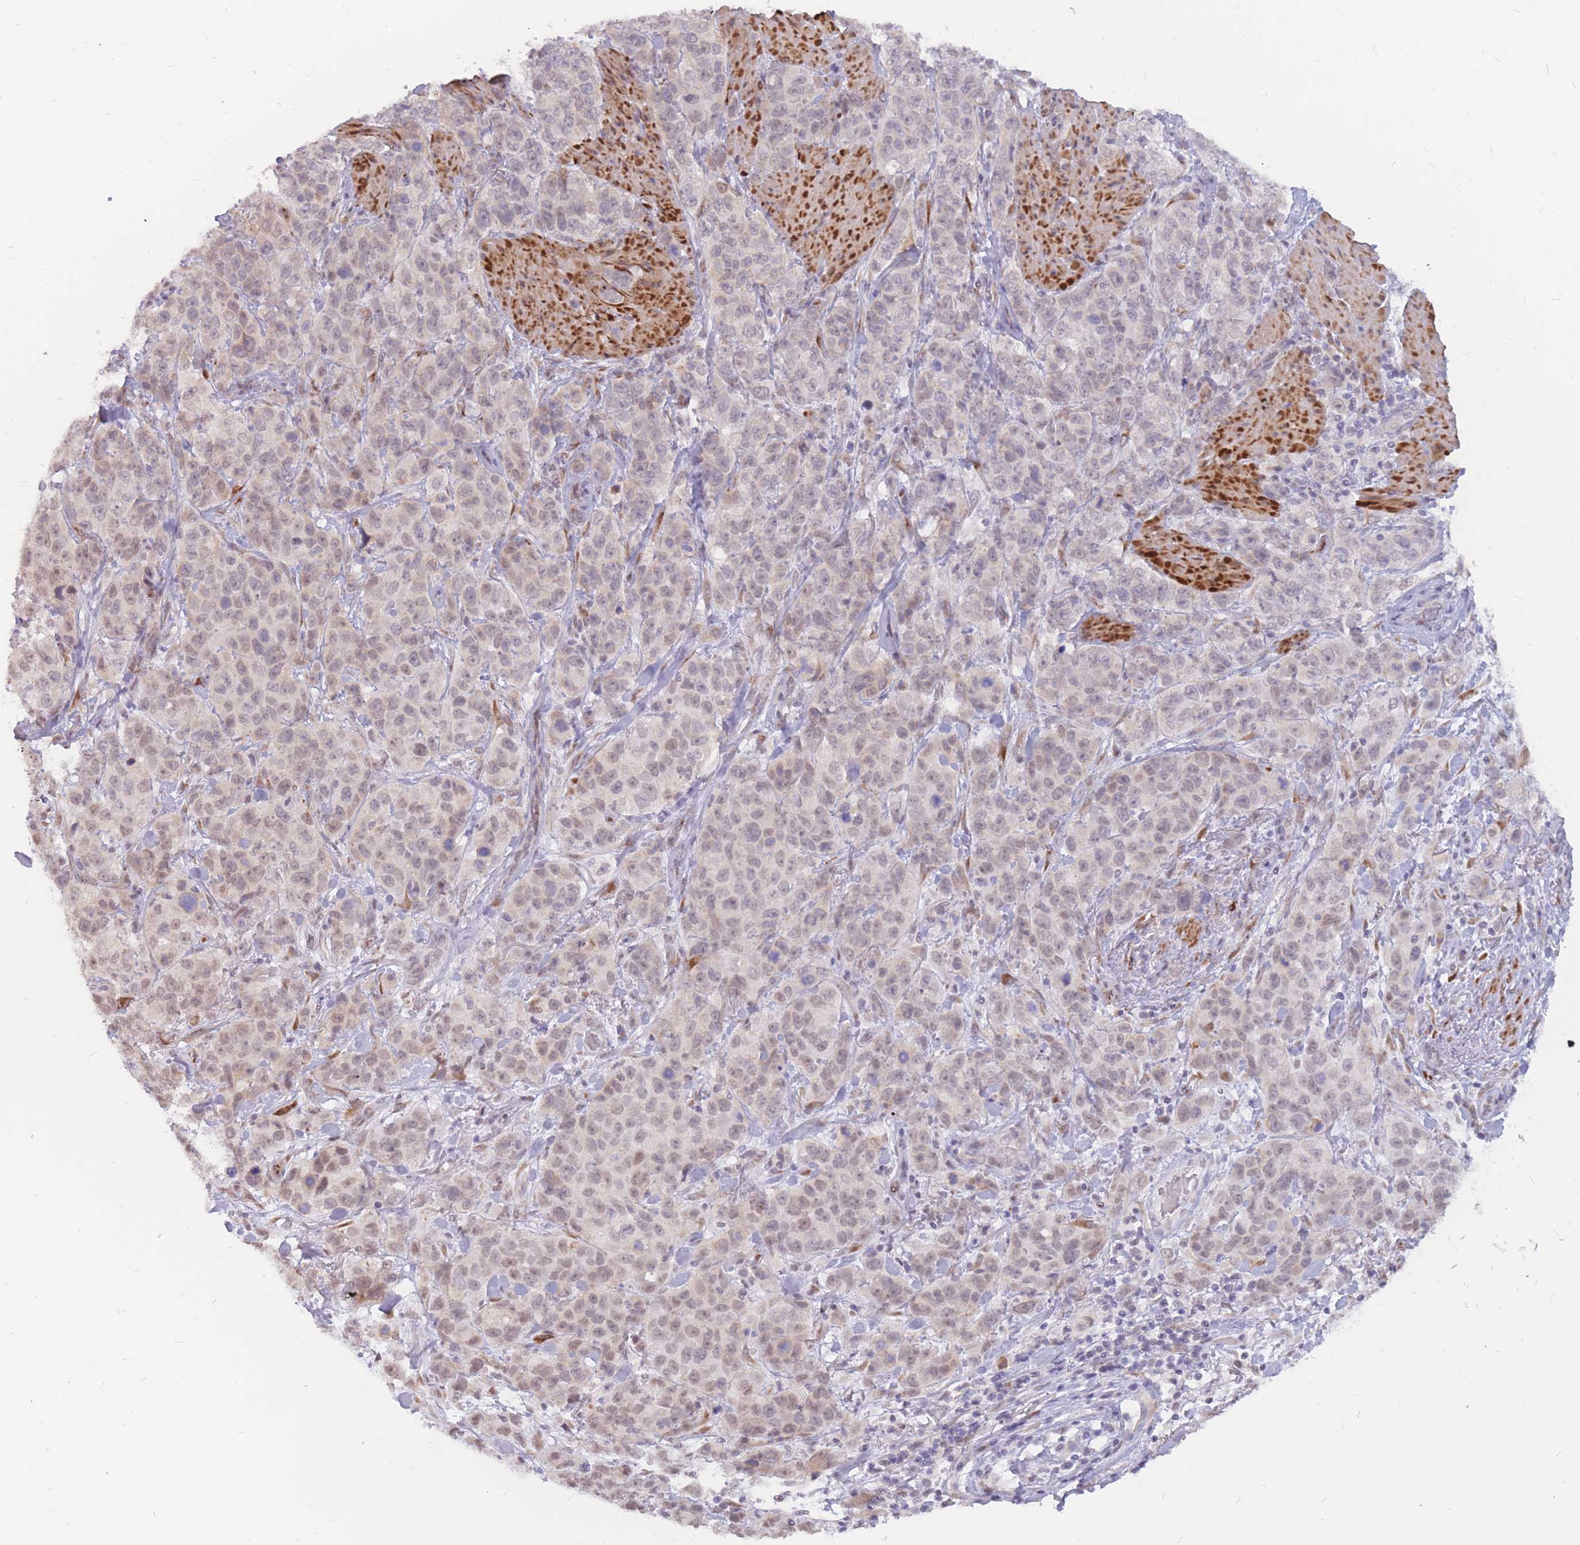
{"staining": {"intensity": "negative", "quantity": "none", "location": "none"}, "tissue": "stomach cancer", "cell_type": "Tumor cells", "image_type": "cancer", "snomed": [{"axis": "morphology", "description": "Adenocarcinoma, NOS"}, {"axis": "topography", "description": "Stomach"}], "caption": "DAB (3,3'-diaminobenzidine) immunohistochemical staining of stomach cancer (adenocarcinoma) reveals no significant positivity in tumor cells.", "gene": "ADD2", "patient": {"sex": "male", "age": 48}}